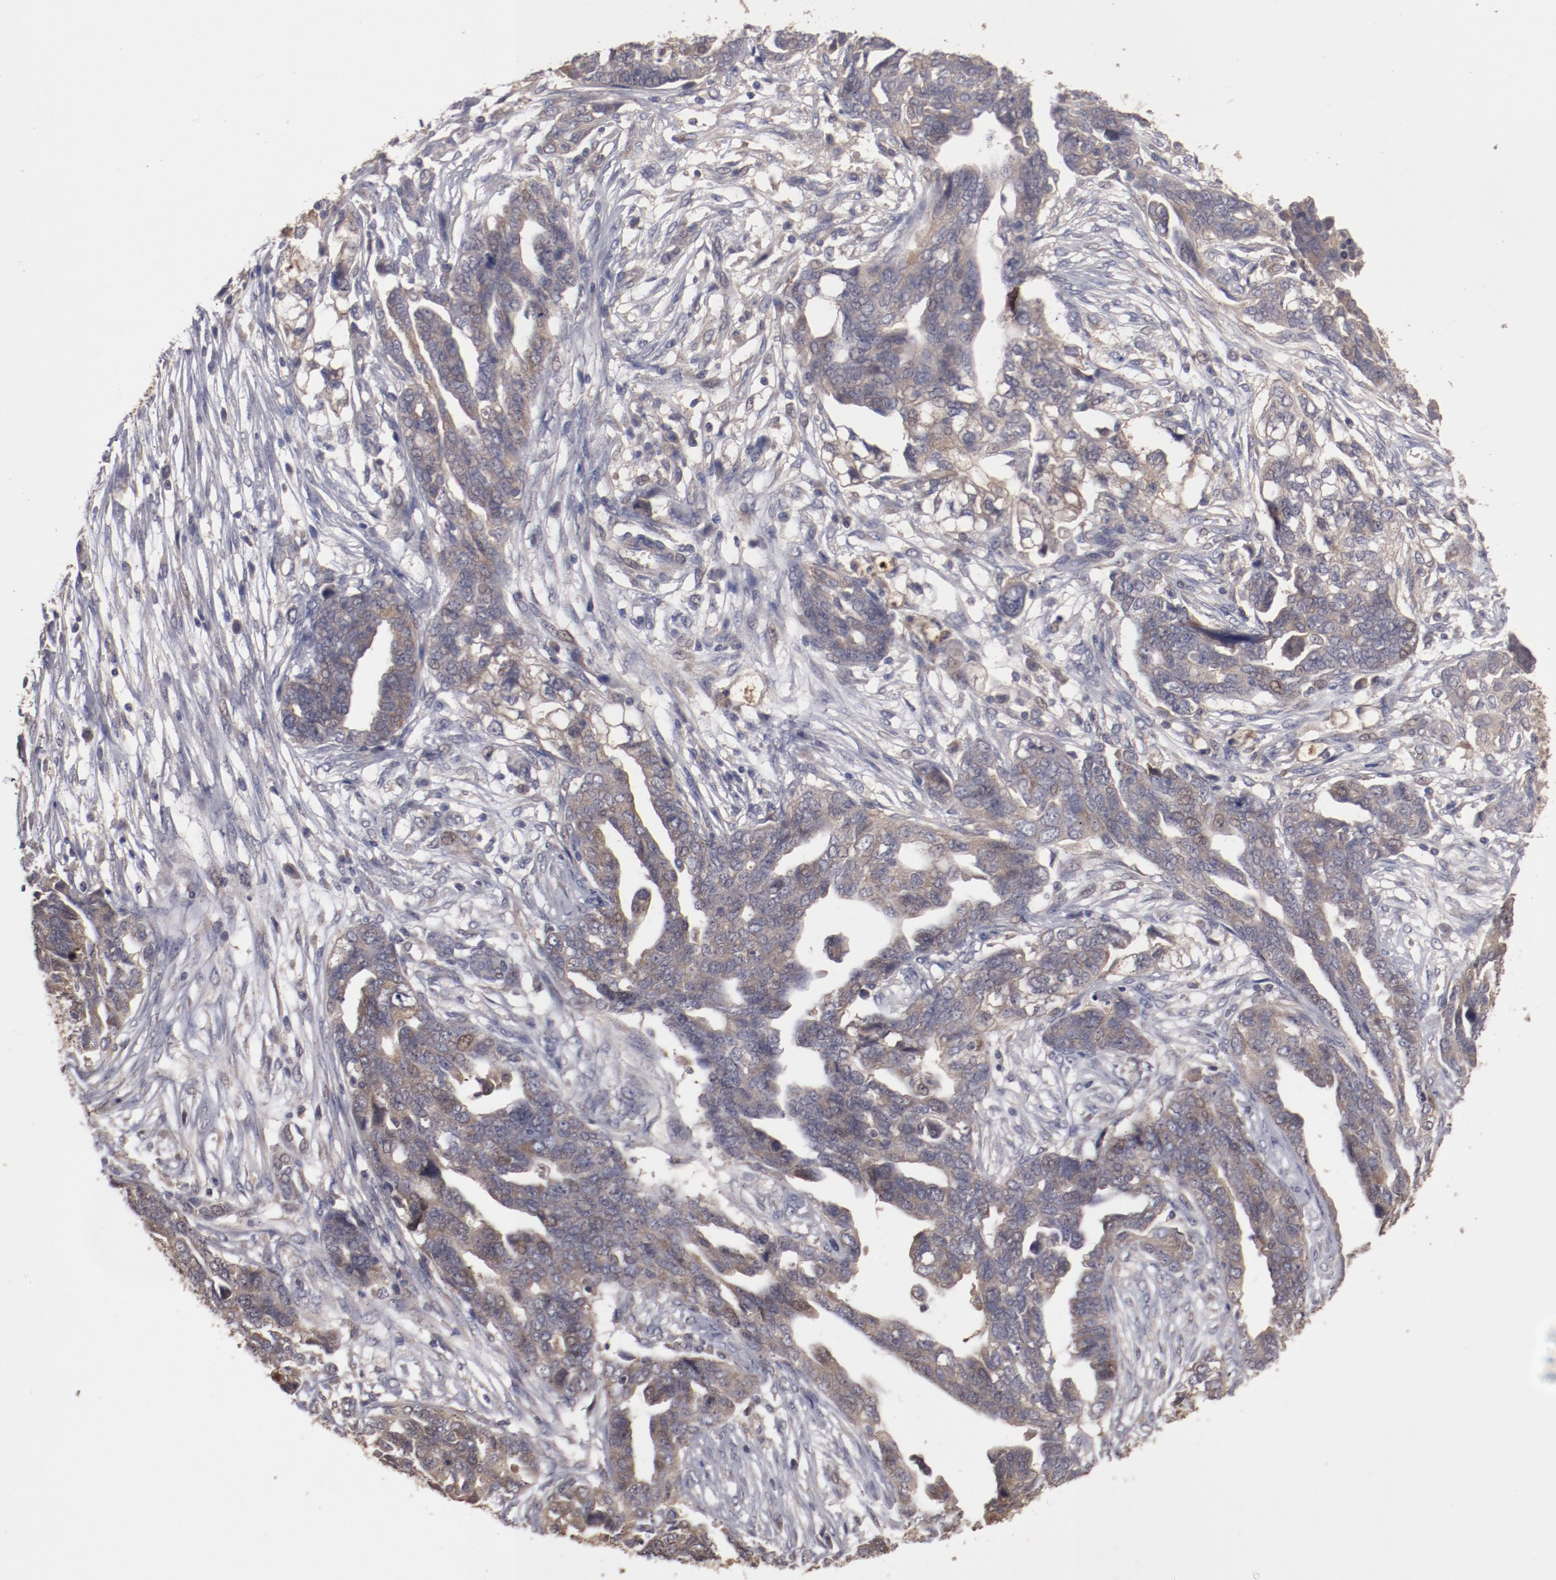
{"staining": {"intensity": "weak", "quantity": ">75%", "location": "cytoplasmic/membranous"}, "tissue": "ovarian cancer", "cell_type": "Tumor cells", "image_type": "cancer", "snomed": [{"axis": "morphology", "description": "Normal tissue, NOS"}, {"axis": "morphology", "description": "Cystadenocarcinoma, serous, NOS"}, {"axis": "topography", "description": "Fallopian tube"}, {"axis": "topography", "description": "Ovary"}], "caption": "Human ovarian serous cystadenocarcinoma stained with a brown dye reveals weak cytoplasmic/membranous positive expression in about >75% of tumor cells.", "gene": "LRRC75B", "patient": {"sex": "female", "age": 56}}